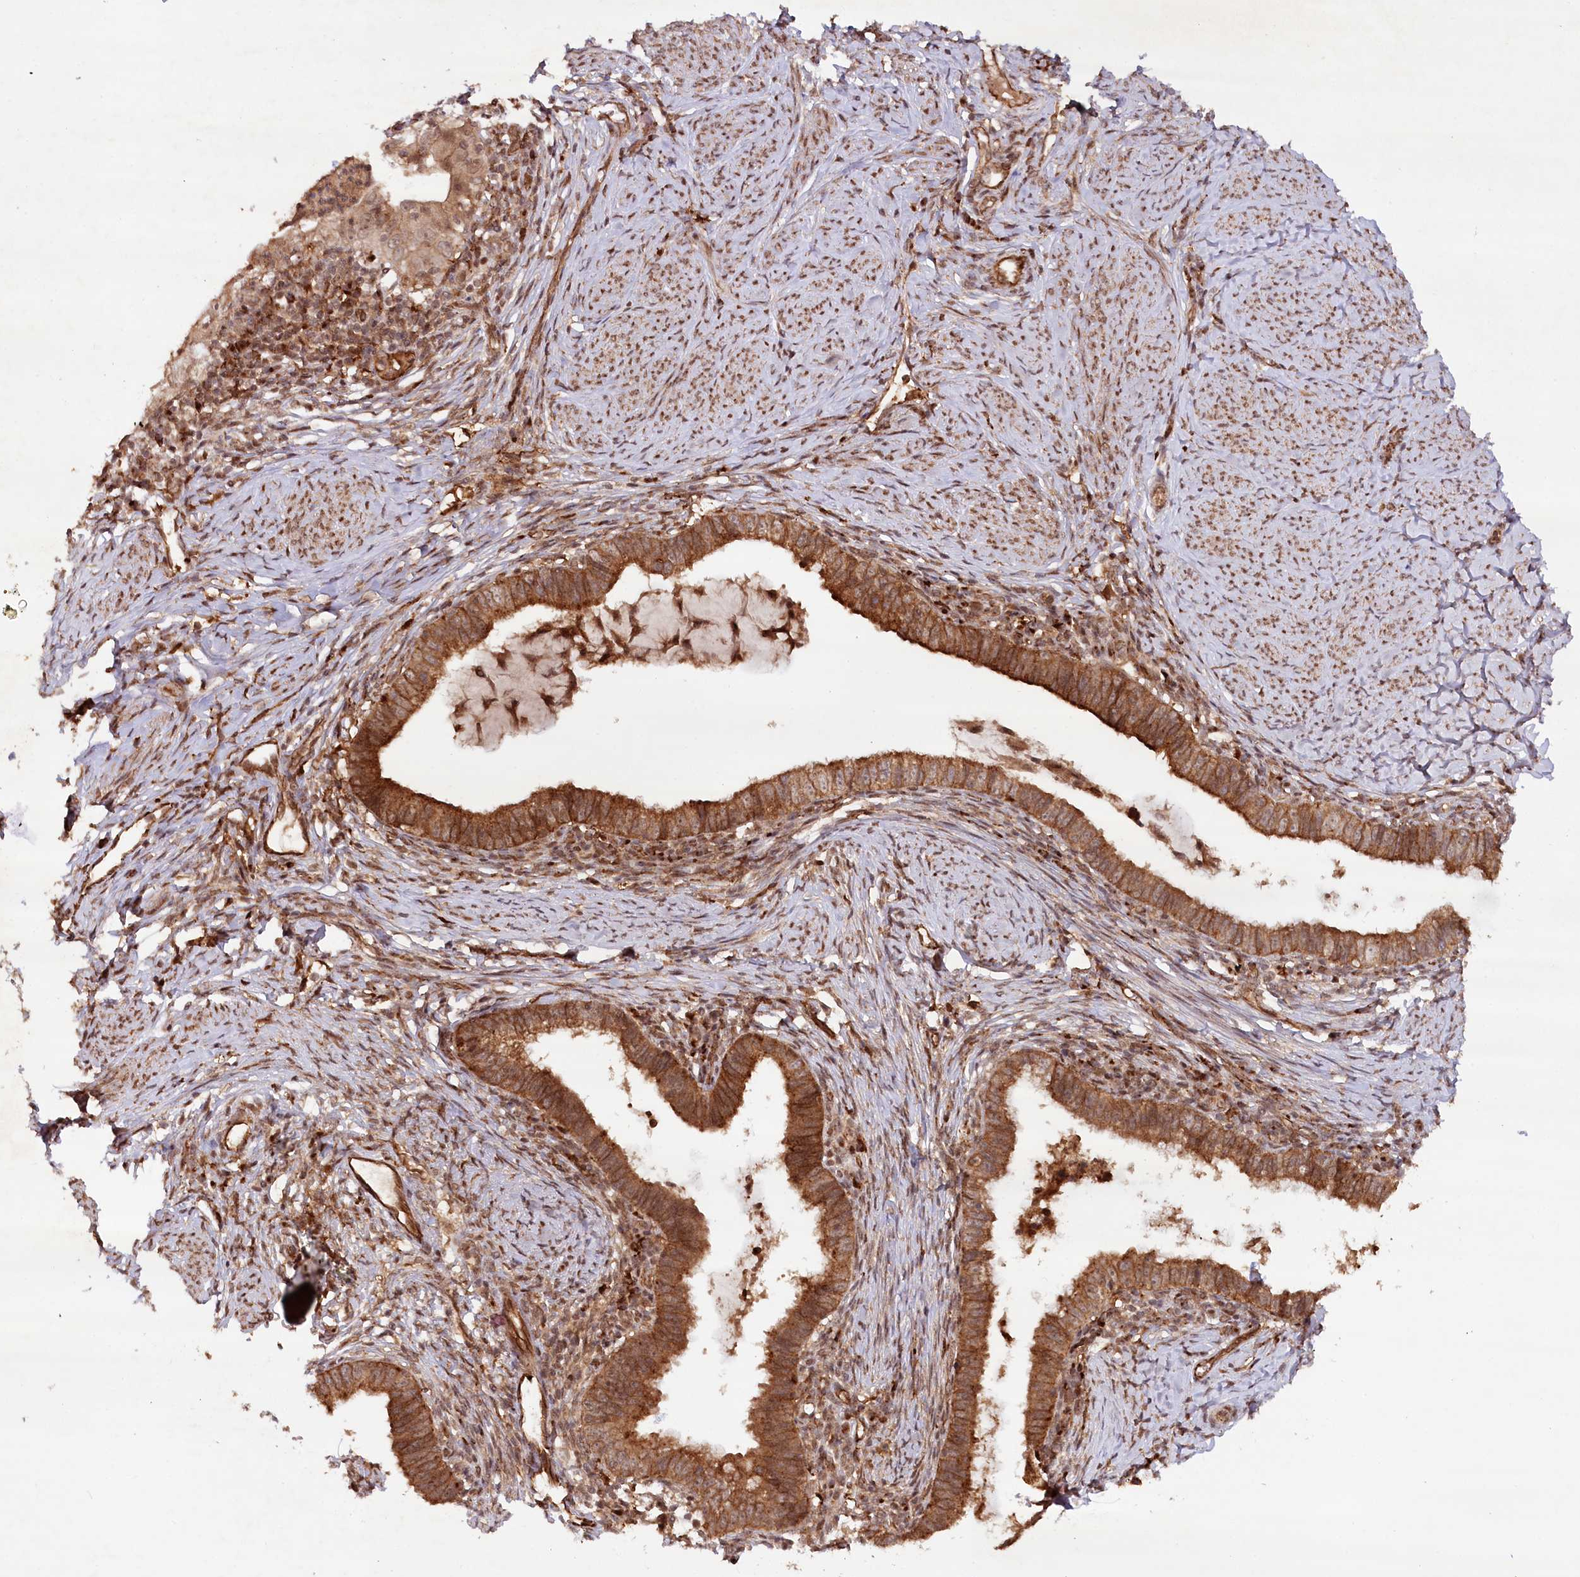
{"staining": {"intensity": "strong", "quantity": ">75%", "location": "cytoplasmic/membranous"}, "tissue": "cervical cancer", "cell_type": "Tumor cells", "image_type": "cancer", "snomed": [{"axis": "morphology", "description": "Adenocarcinoma, NOS"}, {"axis": "topography", "description": "Cervix"}], "caption": "A brown stain shows strong cytoplasmic/membranous expression of a protein in cervical cancer tumor cells.", "gene": "ALKBH8", "patient": {"sex": "female", "age": 36}}